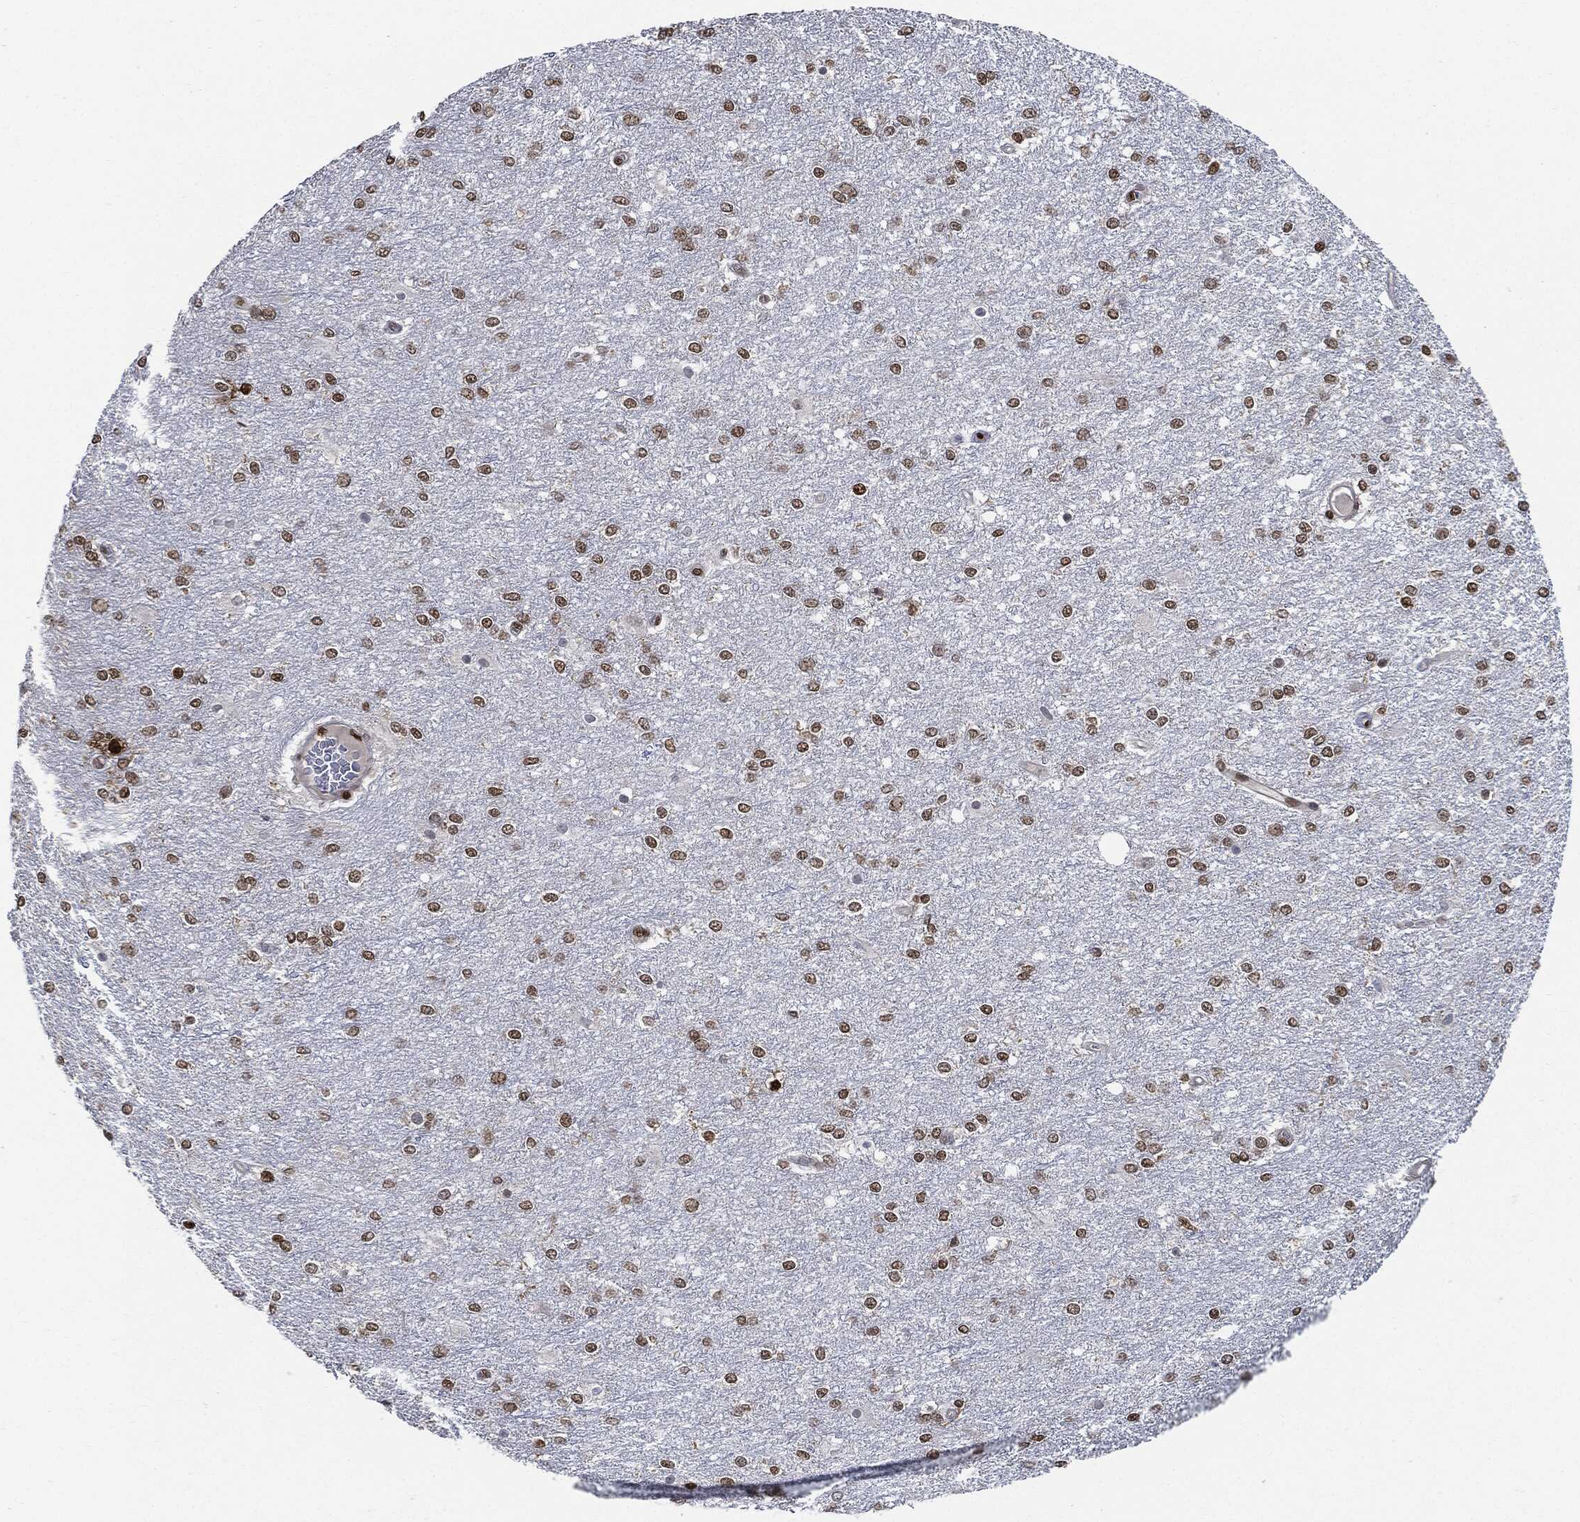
{"staining": {"intensity": "moderate", "quantity": ">75%", "location": "nuclear"}, "tissue": "glioma", "cell_type": "Tumor cells", "image_type": "cancer", "snomed": [{"axis": "morphology", "description": "Glioma, malignant, High grade"}, {"axis": "topography", "description": "Brain"}], "caption": "IHC micrograph of high-grade glioma (malignant) stained for a protein (brown), which demonstrates medium levels of moderate nuclear staining in about >75% of tumor cells.", "gene": "PCNA", "patient": {"sex": "female", "age": 61}}